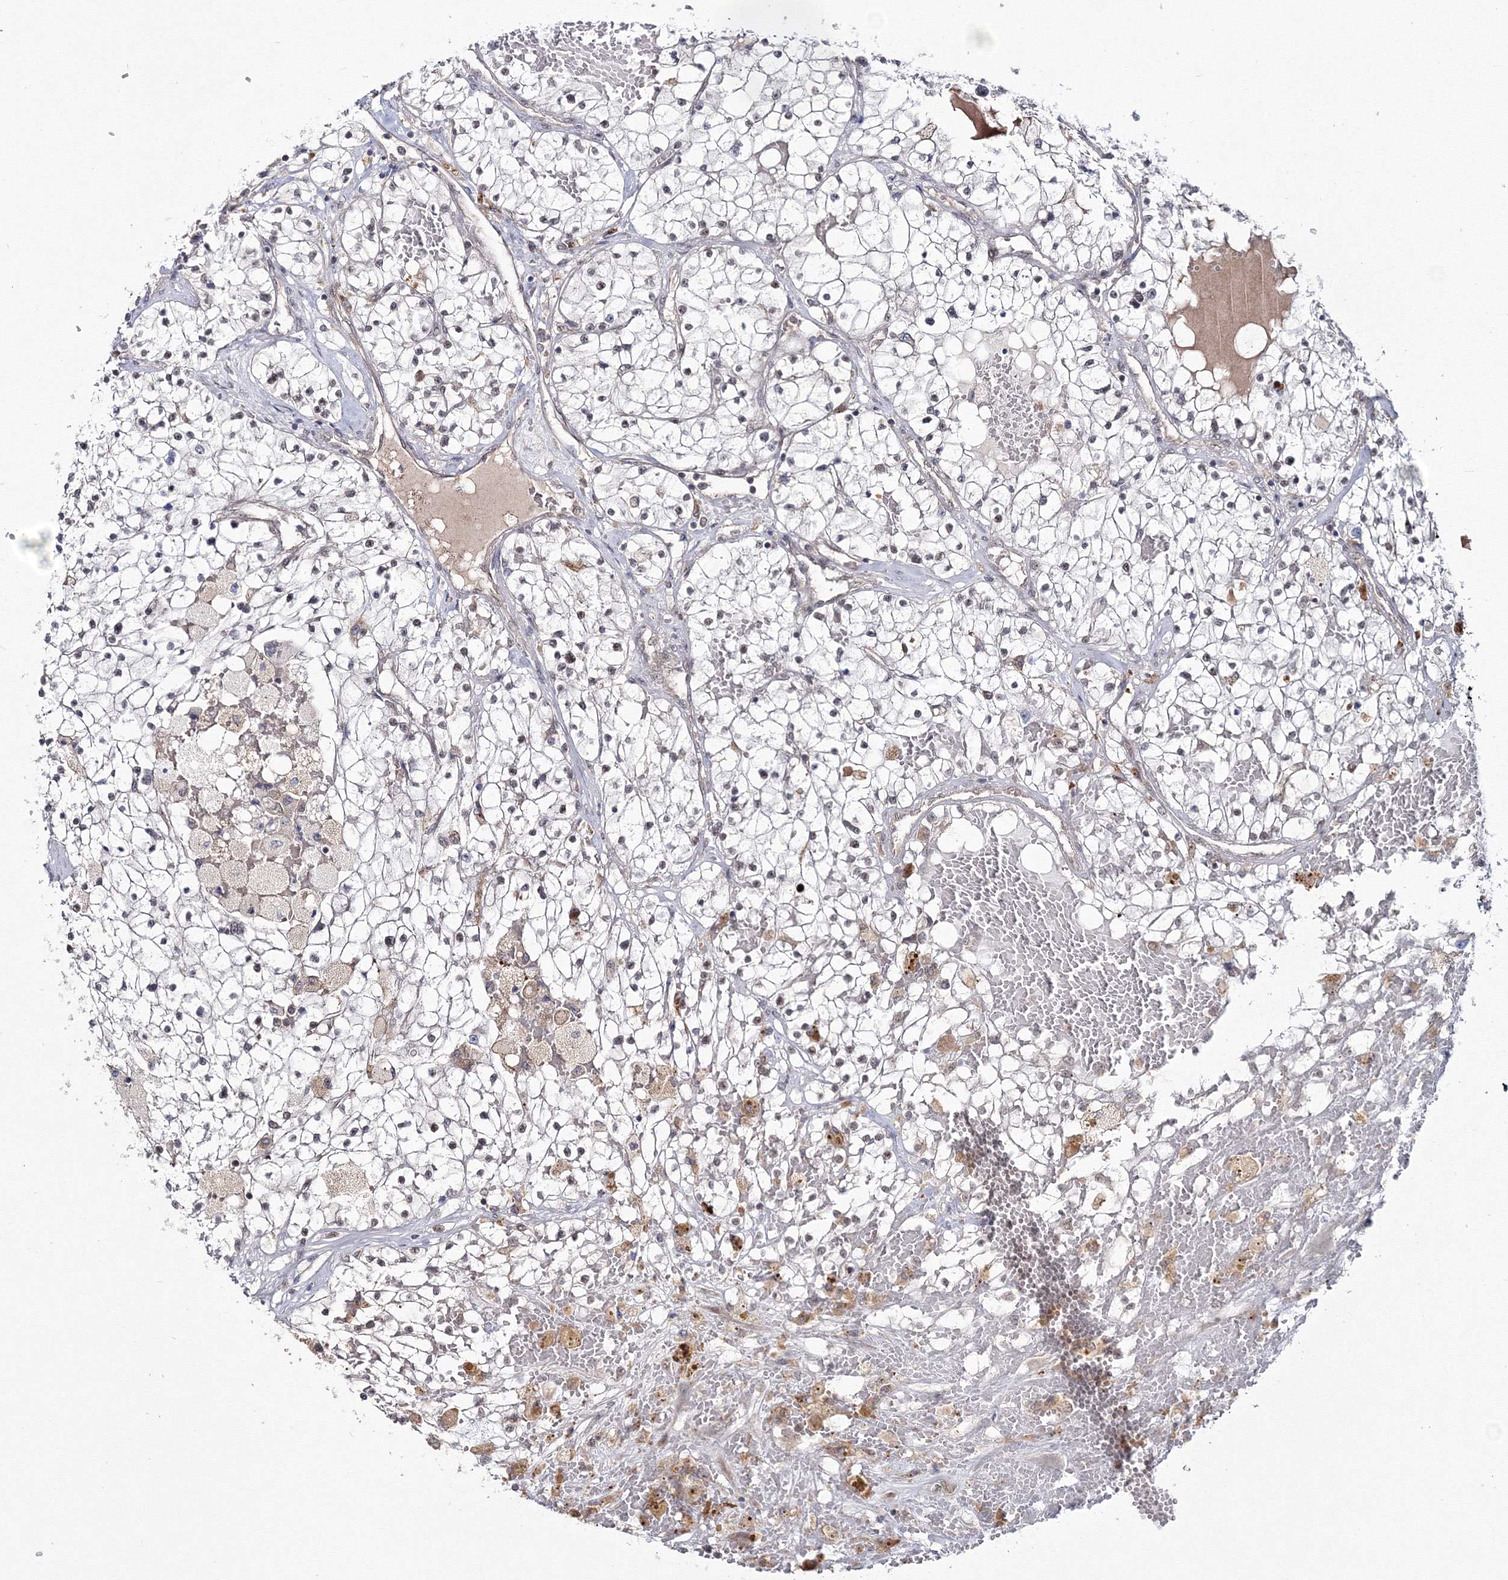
{"staining": {"intensity": "weak", "quantity": "<25%", "location": "nuclear"}, "tissue": "renal cancer", "cell_type": "Tumor cells", "image_type": "cancer", "snomed": [{"axis": "morphology", "description": "Normal tissue, NOS"}, {"axis": "morphology", "description": "Adenocarcinoma, NOS"}, {"axis": "topography", "description": "Kidney"}], "caption": "This is an IHC image of human renal cancer. There is no staining in tumor cells.", "gene": "ZFAND6", "patient": {"sex": "male", "age": 68}}